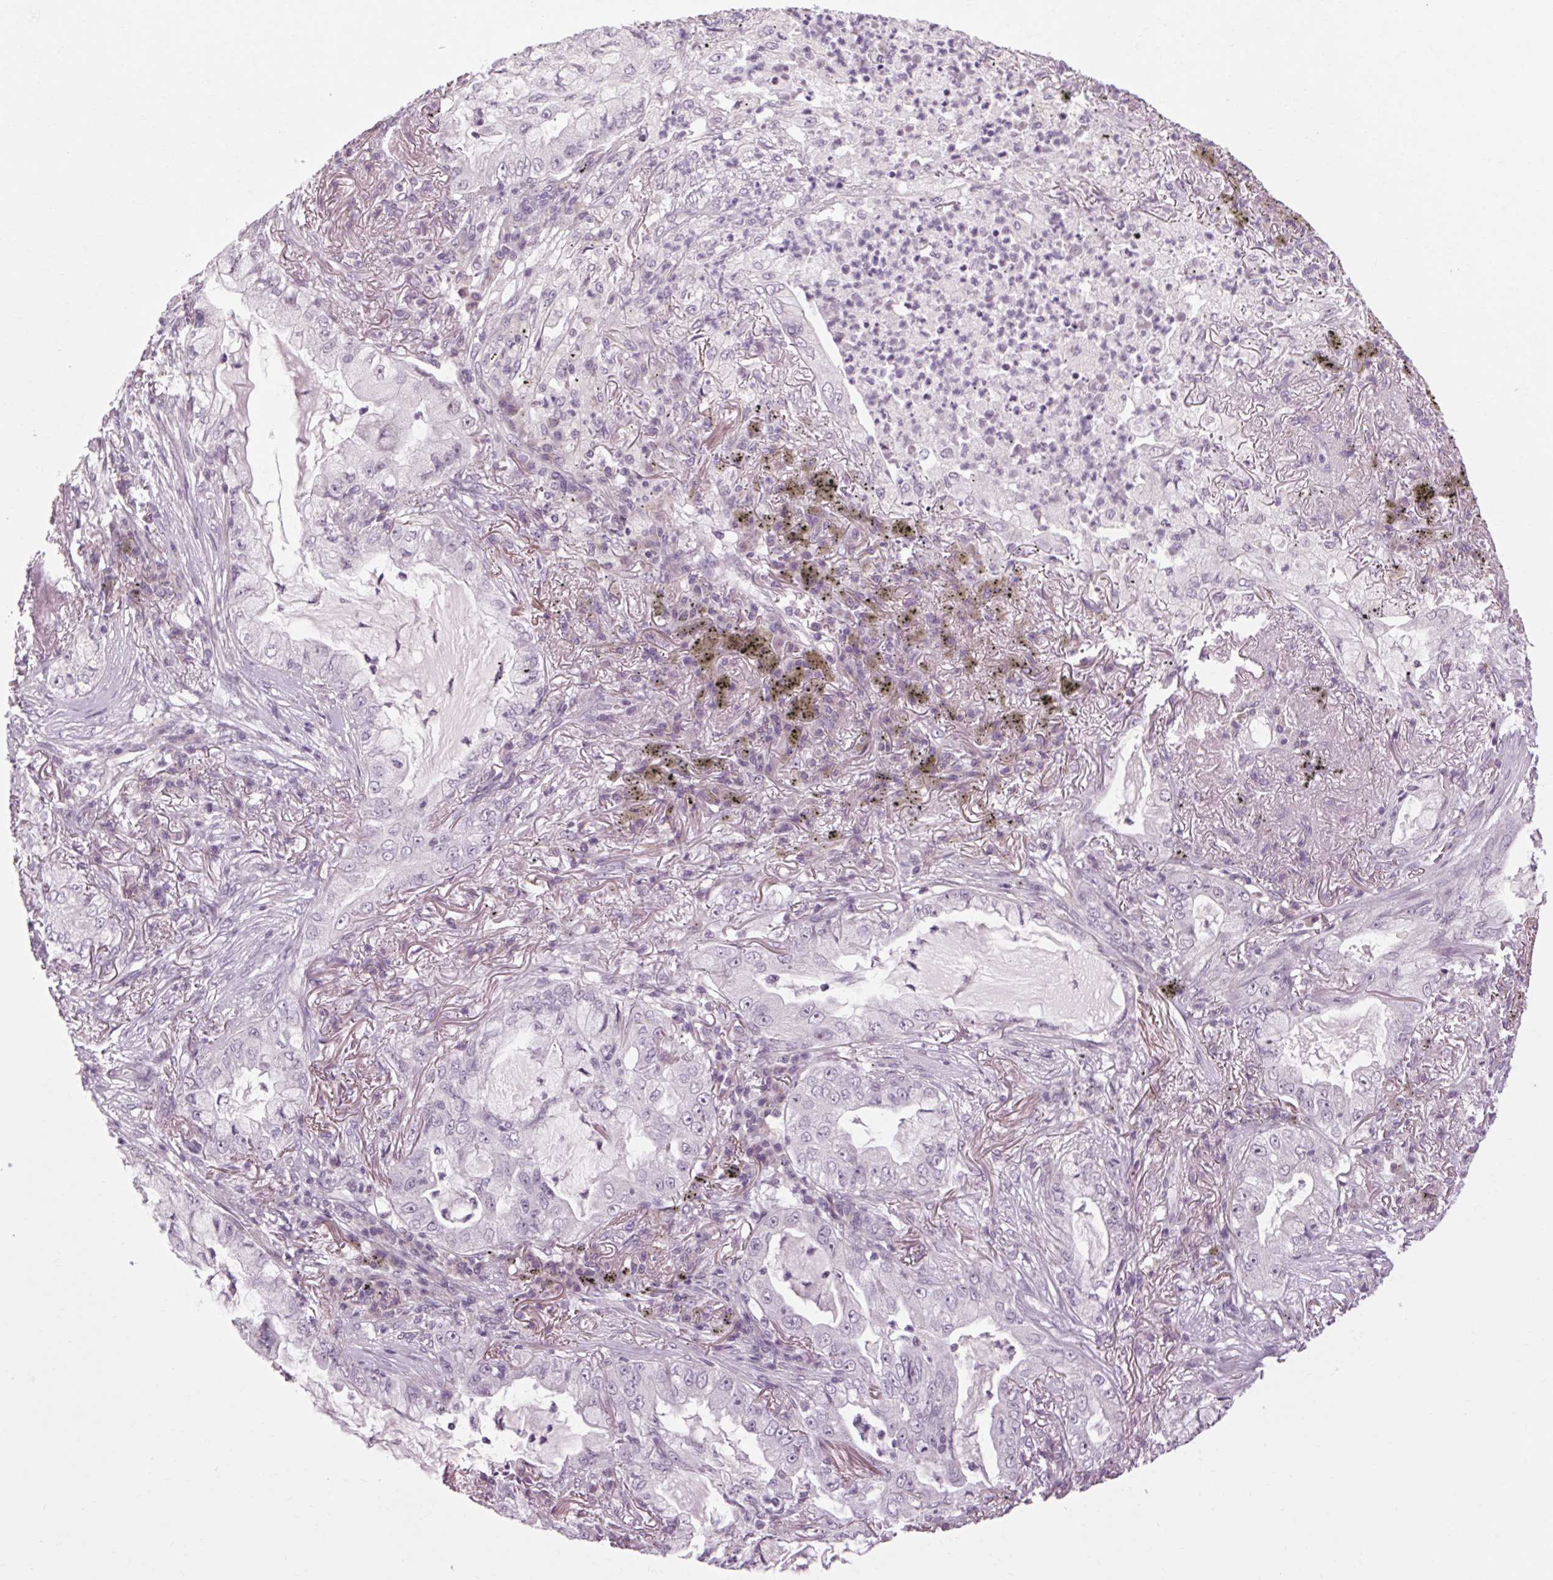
{"staining": {"intensity": "negative", "quantity": "none", "location": "none"}, "tissue": "lung cancer", "cell_type": "Tumor cells", "image_type": "cancer", "snomed": [{"axis": "morphology", "description": "Adenocarcinoma, NOS"}, {"axis": "topography", "description": "Lung"}], "caption": "Tumor cells are negative for protein expression in human lung cancer.", "gene": "KLHL40", "patient": {"sex": "female", "age": 73}}